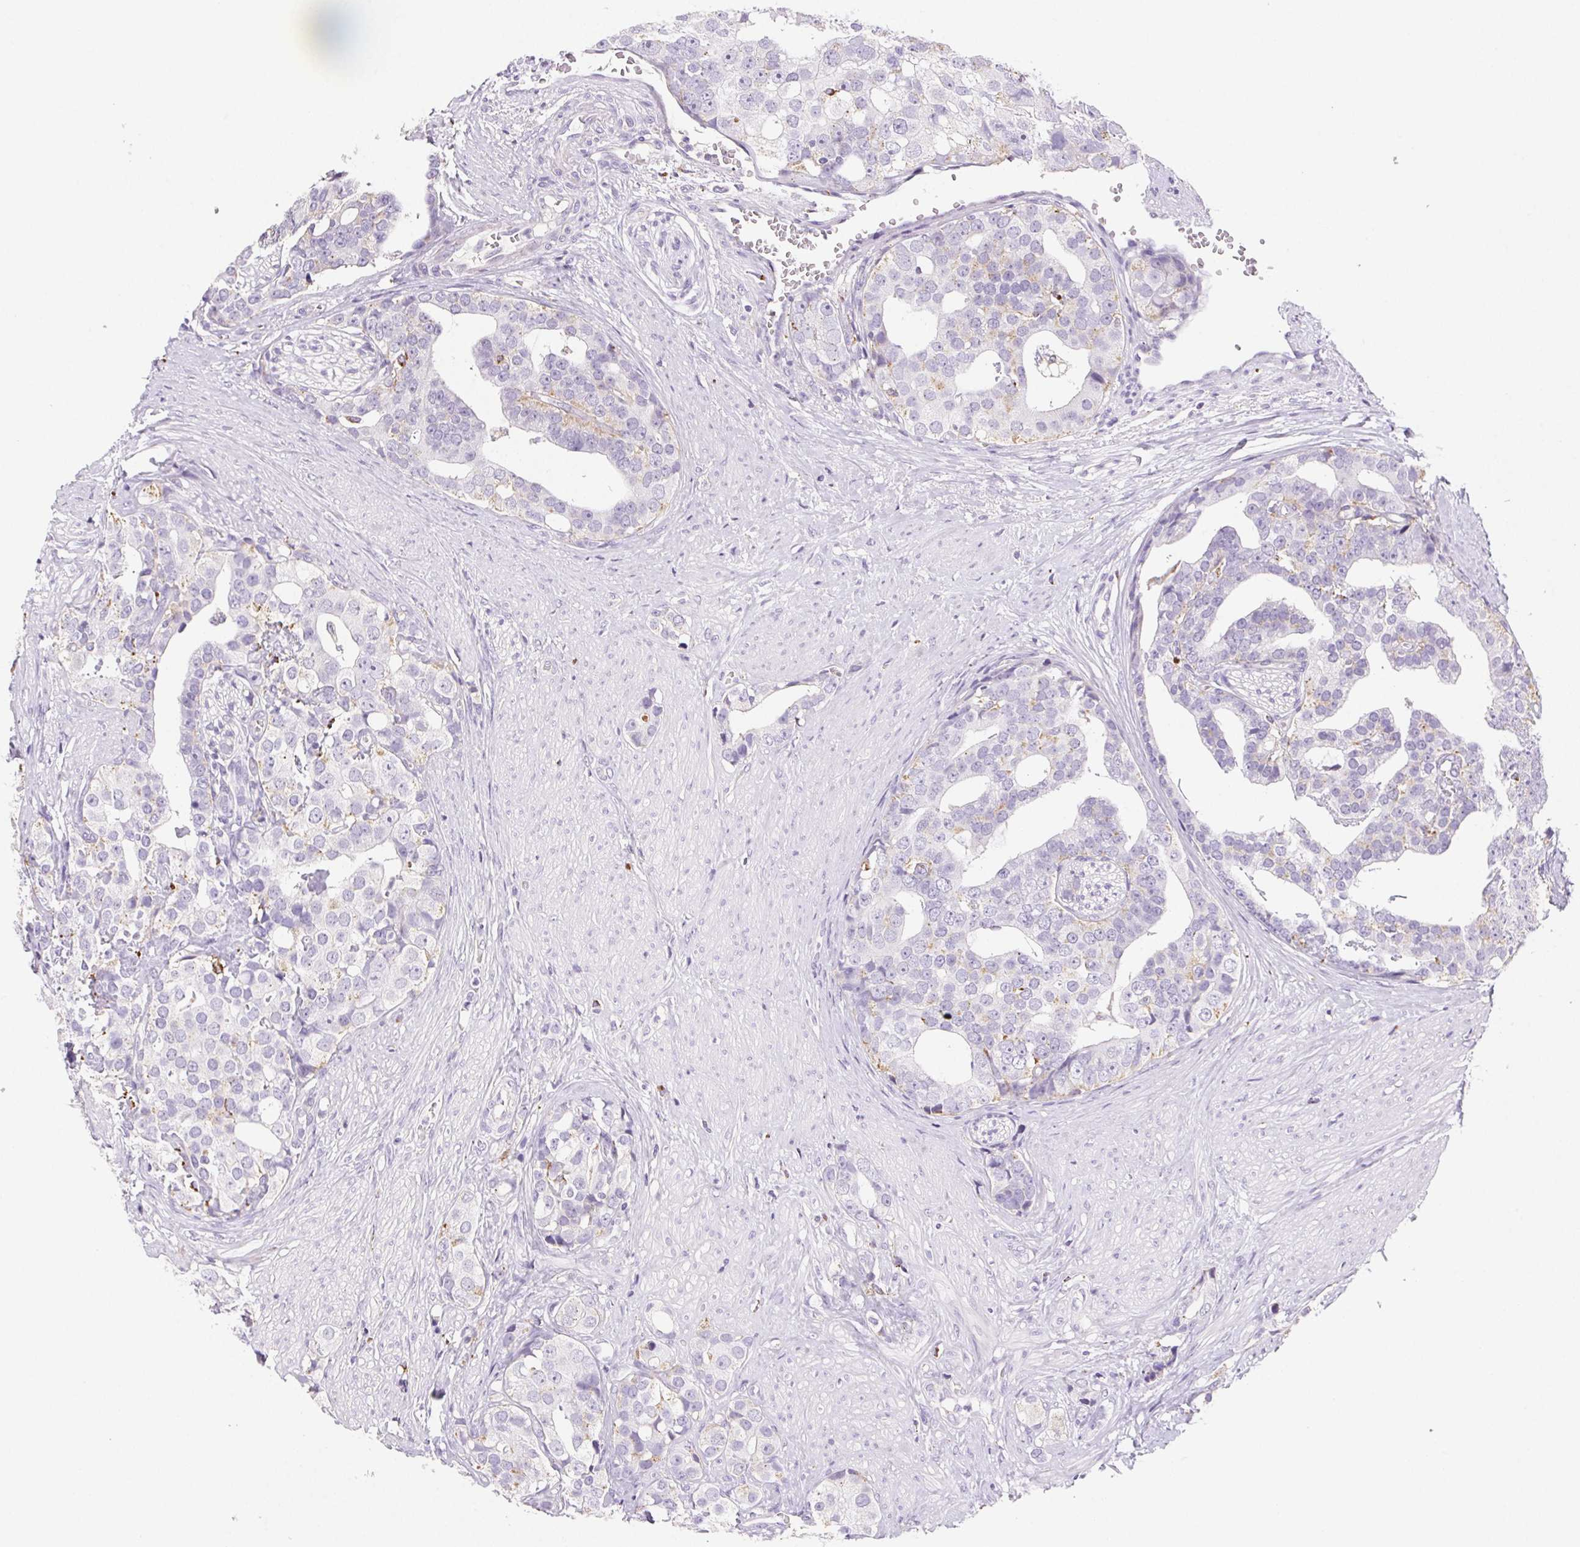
{"staining": {"intensity": "weak", "quantity": "<25%", "location": "cytoplasmic/membranous"}, "tissue": "prostate cancer", "cell_type": "Tumor cells", "image_type": "cancer", "snomed": [{"axis": "morphology", "description": "Adenocarcinoma, High grade"}, {"axis": "topography", "description": "Prostate"}], "caption": "Immunohistochemical staining of human adenocarcinoma (high-grade) (prostate) shows no significant staining in tumor cells.", "gene": "LIPA", "patient": {"sex": "male", "age": 71}}